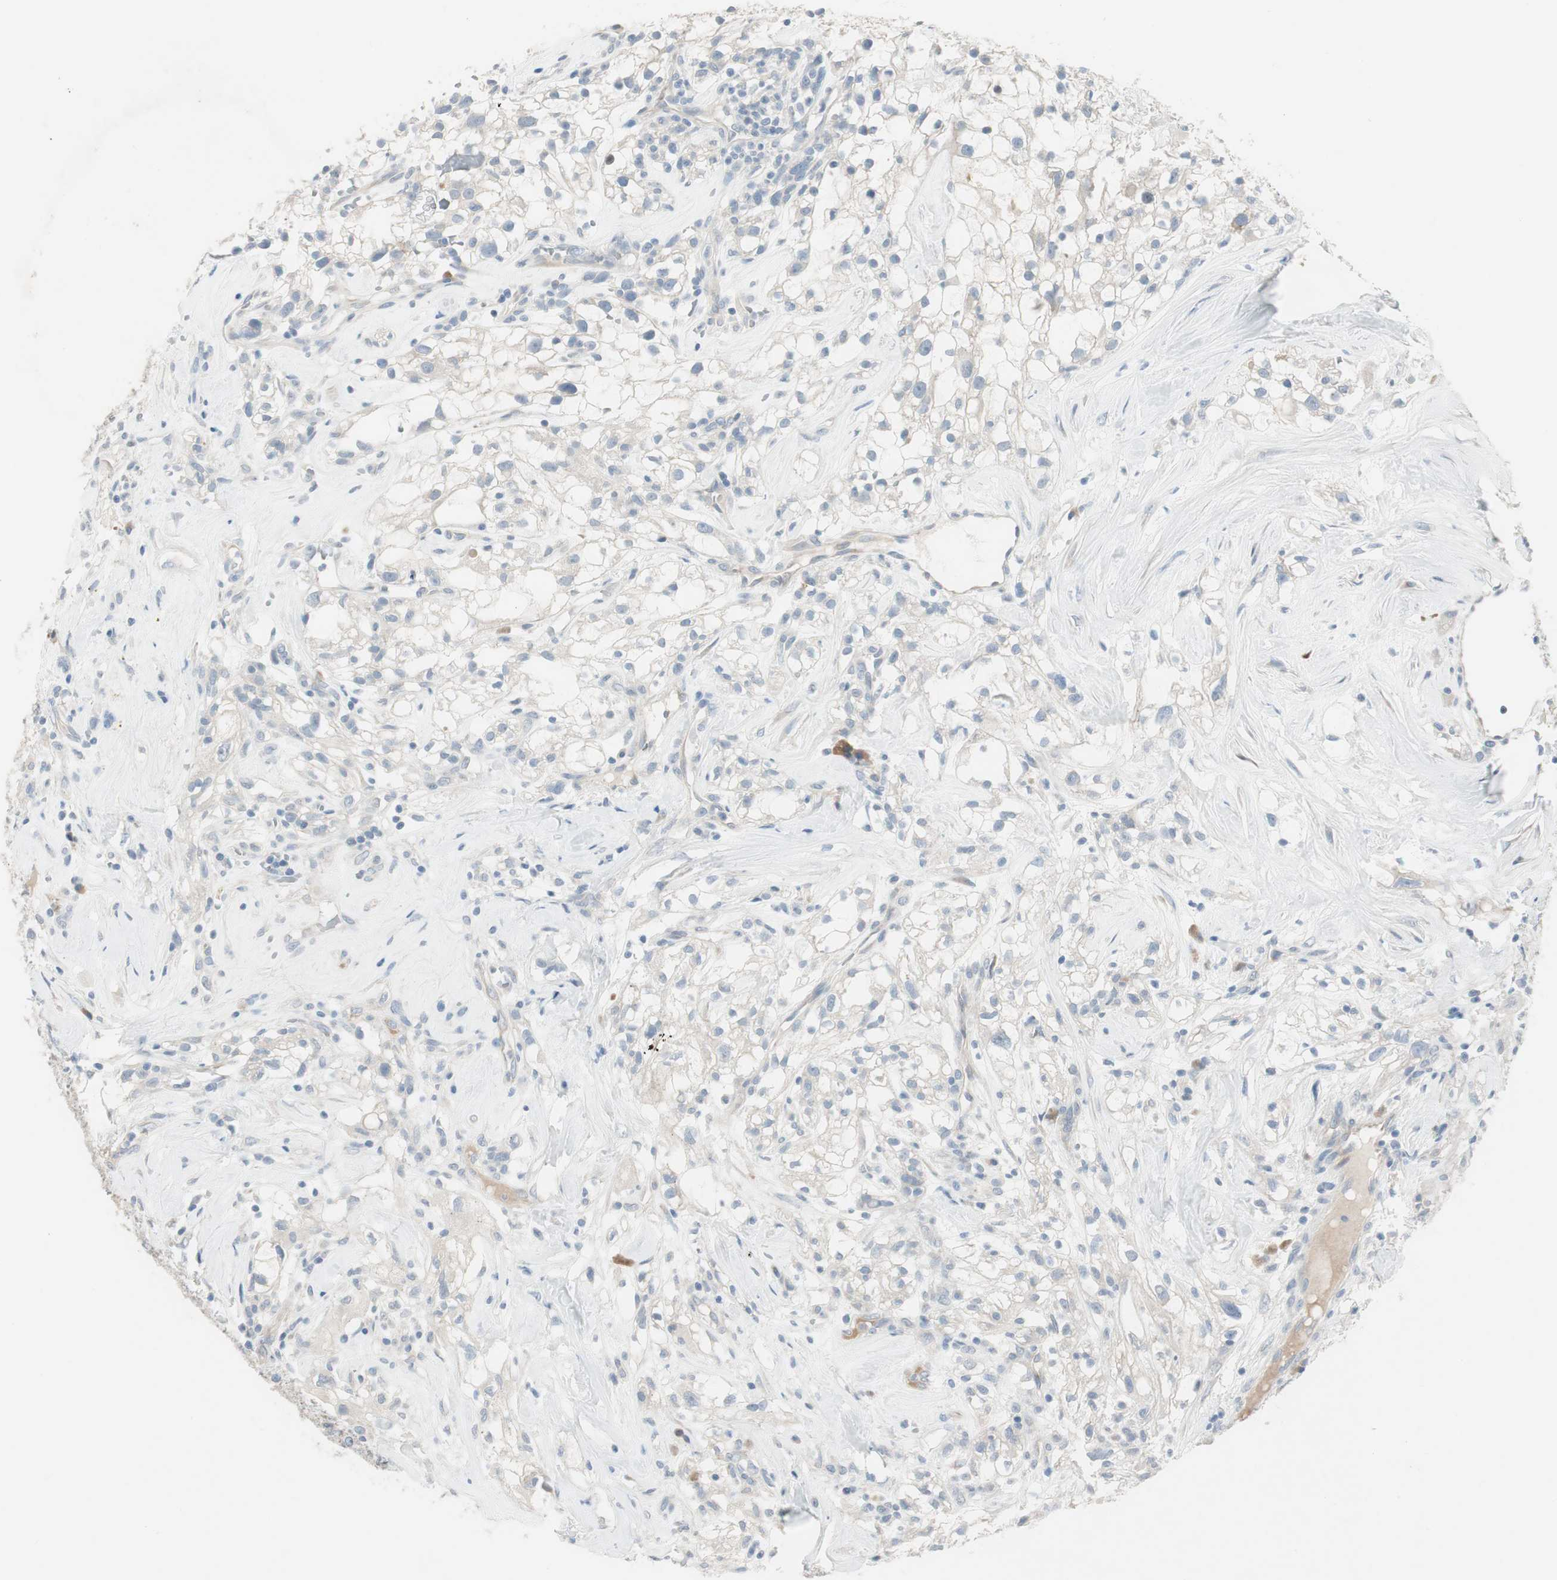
{"staining": {"intensity": "negative", "quantity": "none", "location": "none"}, "tissue": "renal cancer", "cell_type": "Tumor cells", "image_type": "cancer", "snomed": [{"axis": "morphology", "description": "Adenocarcinoma, NOS"}, {"axis": "topography", "description": "Kidney"}], "caption": "The immunohistochemistry (IHC) micrograph has no significant positivity in tumor cells of renal cancer tissue.", "gene": "SPINK4", "patient": {"sex": "female", "age": 60}}